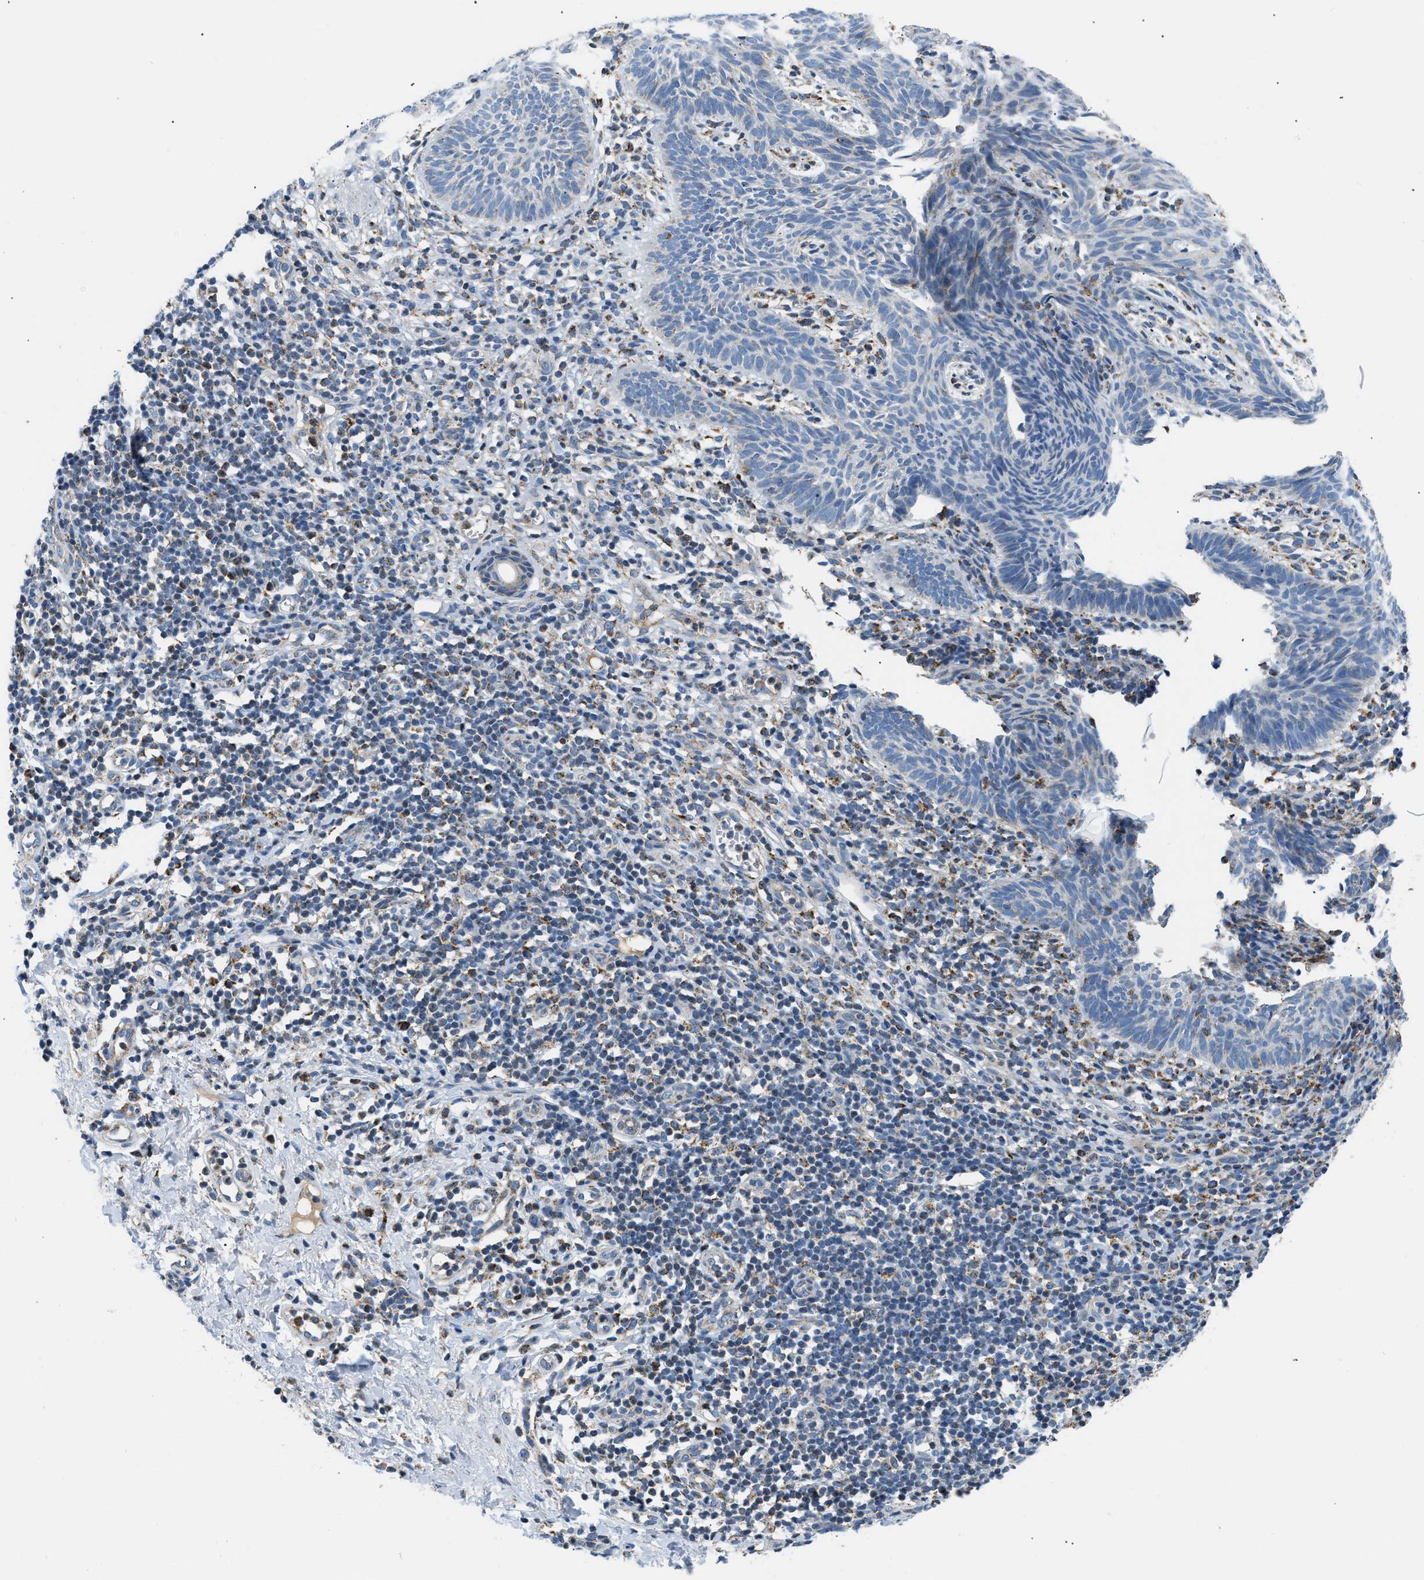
{"staining": {"intensity": "negative", "quantity": "none", "location": "none"}, "tissue": "skin cancer", "cell_type": "Tumor cells", "image_type": "cancer", "snomed": [{"axis": "morphology", "description": "Basal cell carcinoma"}, {"axis": "topography", "description": "Skin"}], "caption": "Immunohistochemistry (IHC) image of skin cancer (basal cell carcinoma) stained for a protein (brown), which exhibits no expression in tumor cells. (DAB IHC, high magnification).", "gene": "ACADVL", "patient": {"sex": "male", "age": 60}}